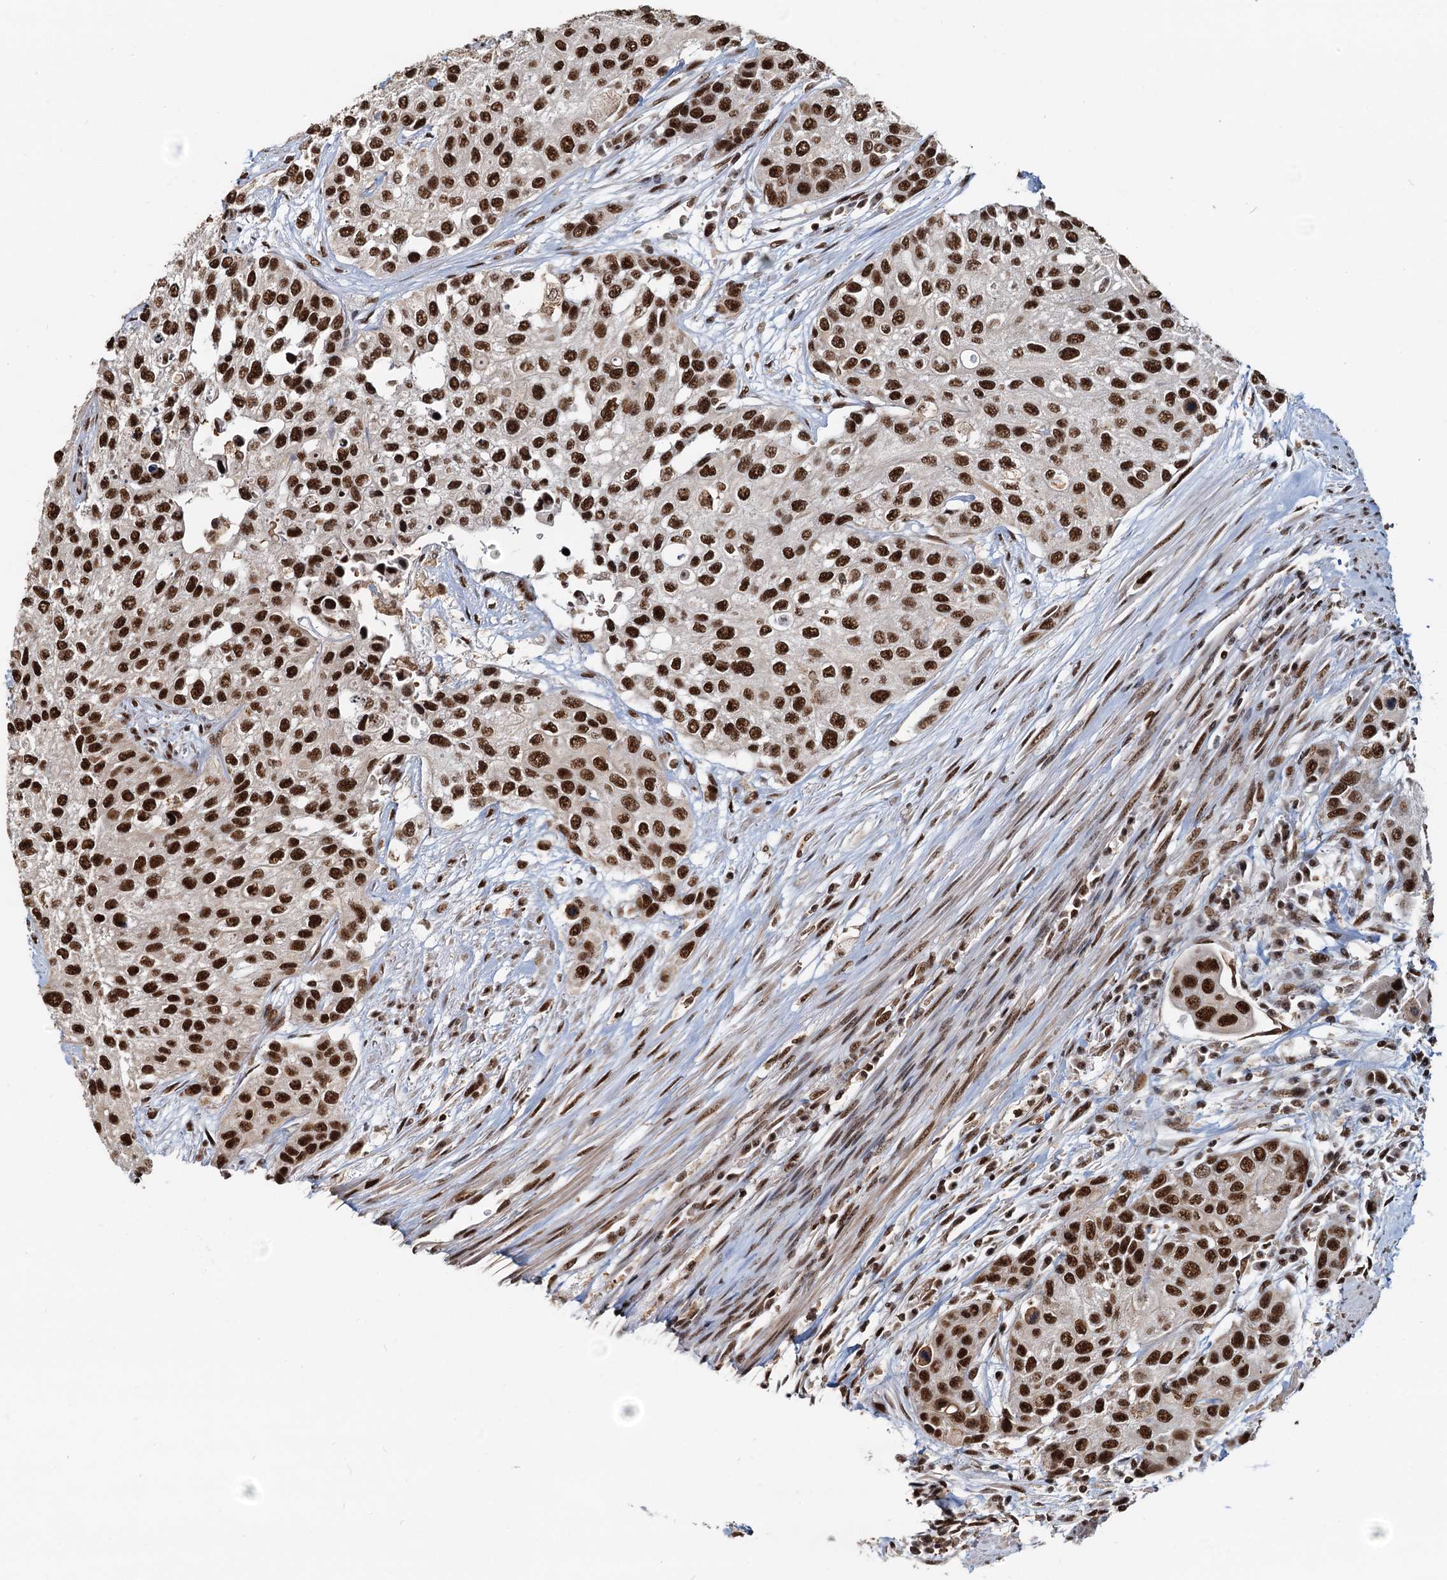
{"staining": {"intensity": "strong", "quantity": ">75%", "location": "nuclear"}, "tissue": "urothelial cancer", "cell_type": "Tumor cells", "image_type": "cancer", "snomed": [{"axis": "morphology", "description": "Normal tissue, NOS"}, {"axis": "morphology", "description": "Urothelial carcinoma, High grade"}, {"axis": "topography", "description": "Vascular tissue"}, {"axis": "topography", "description": "Urinary bladder"}], "caption": "There is high levels of strong nuclear expression in tumor cells of urothelial carcinoma (high-grade), as demonstrated by immunohistochemical staining (brown color).", "gene": "RSRC2", "patient": {"sex": "female", "age": 56}}